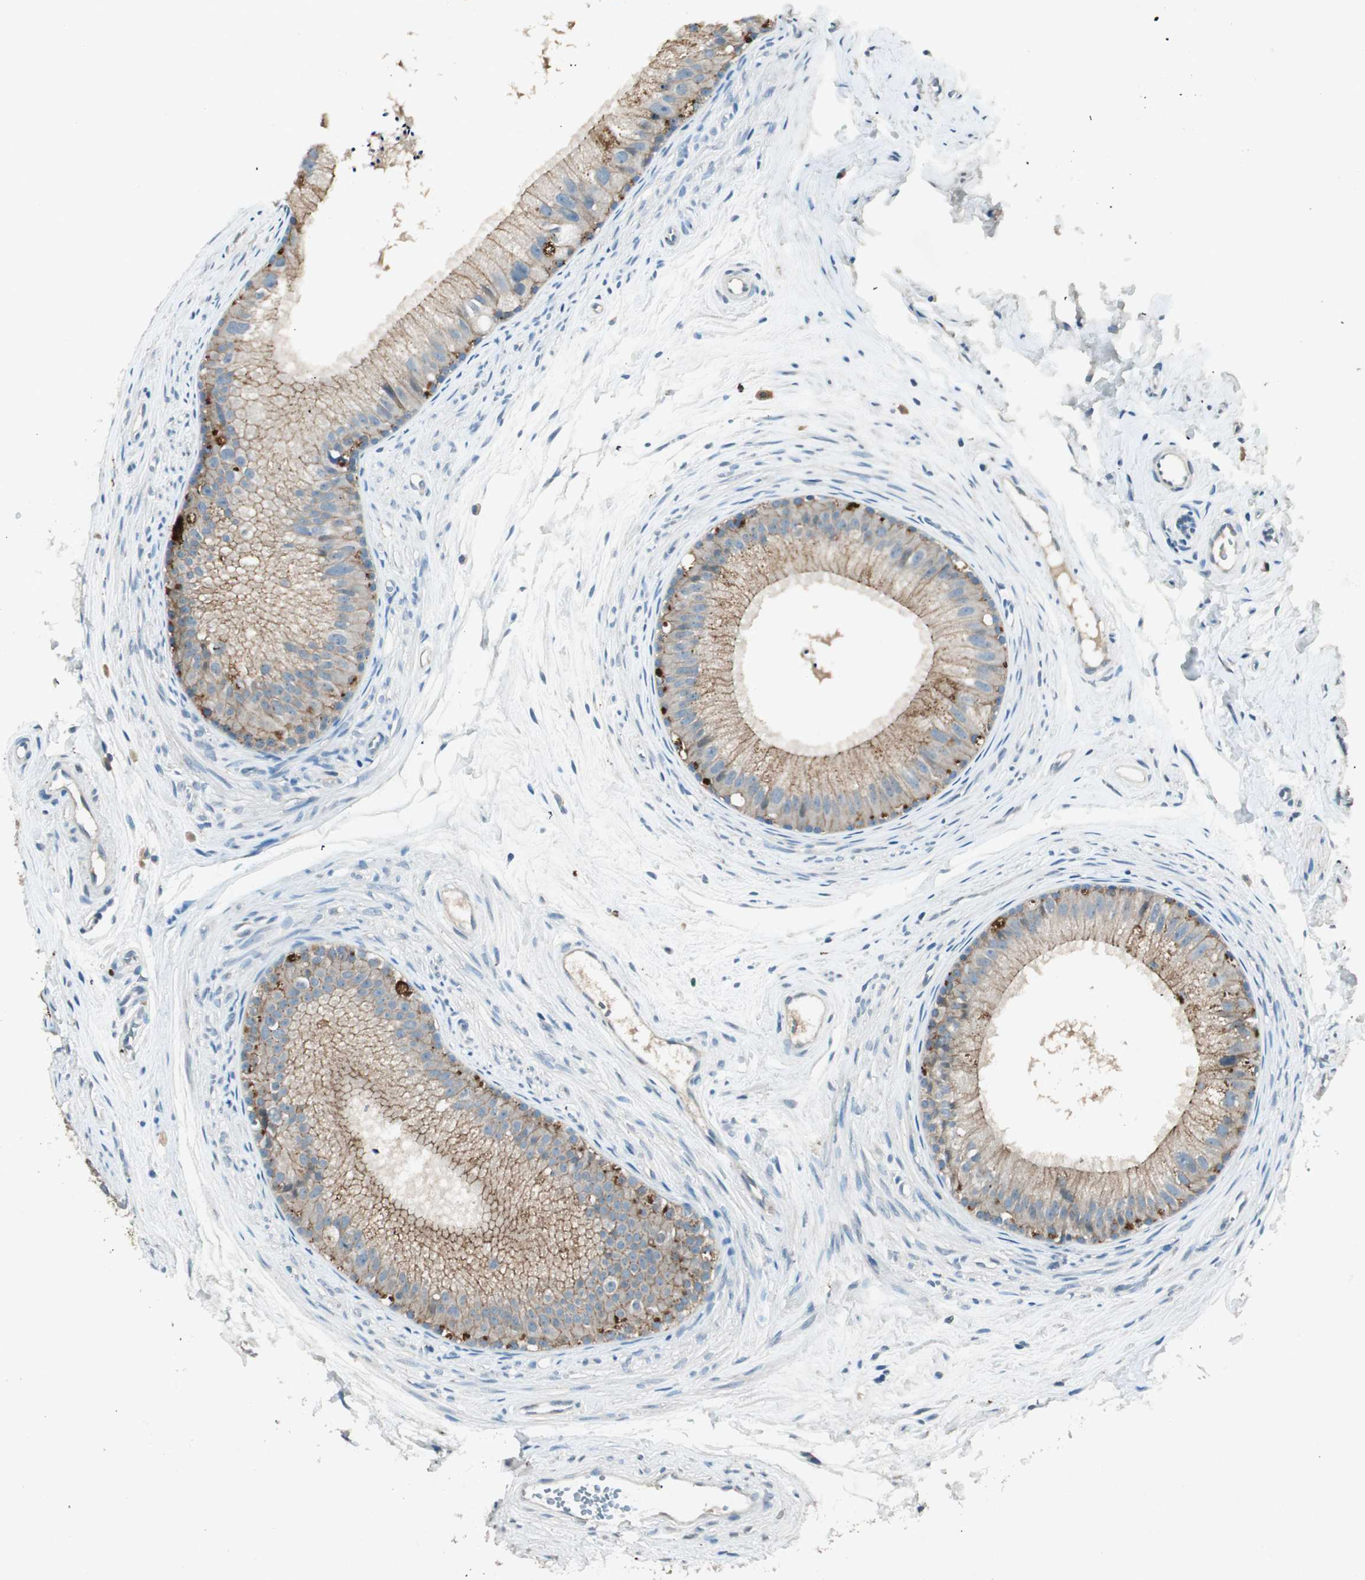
{"staining": {"intensity": "moderate", "quantity": ">75%", "location": "cytoplasmic/membranous"}, "tissue": "epididymis", "cell_type": "Glandular cells", "image_type": "normal", "snomed": [{"axis": "morphology", "description": "Normal tissue, NOS"}, {"axis": "topography", "description": "Epididymis"}], "caption": "This is a micrograph of immunohistochemistry (IHC) staining of unremarkable epididymis, which shows moderate expression in the cytoplasmic/membranous of glandular cells.", "gene": "NKAIN1", "patient": {"sex": "male", "age": 56}}